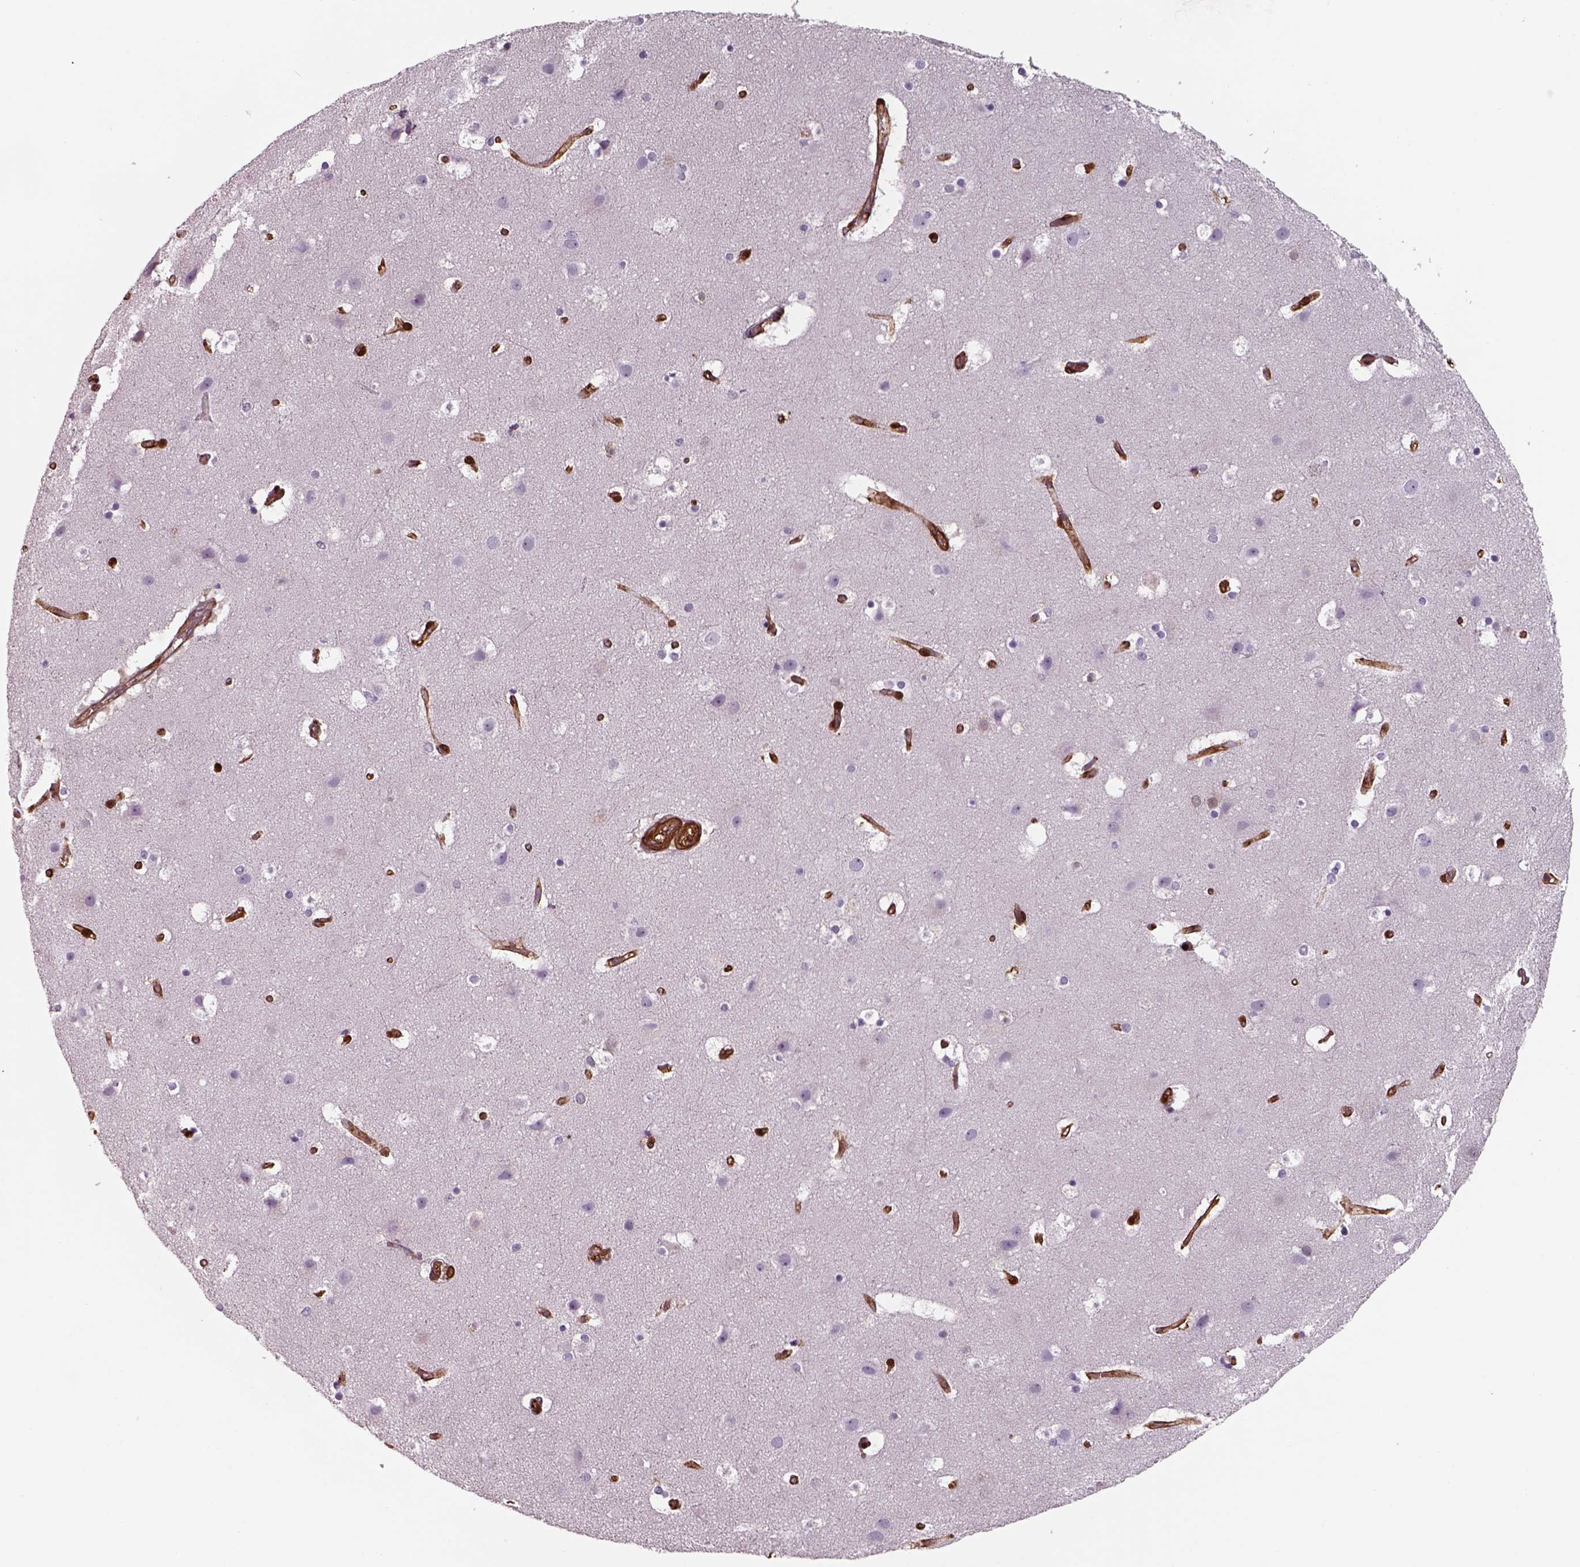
{"staining": {"intensity": "moderate", "quantity": "25%-75%", "location": "cytoplasmic/membranous"}, "tissue": "cerebral cortex", "cell_type": "Endothelial cells", "image_type": "normal", "snomed": [{"axis": "morphology", "description": "Normal tissue, NOS"}, {"axis": "topography", "description": "Cerebral cortex"}], "caption": "Protein staining of normal cerebral cortex reveals moderate cytoplasmic/membranous staining in approximately 25%-75% of endothelial cells.", "gene": "ISYNA1", "patient": {"sex": "female", "age": 52}}